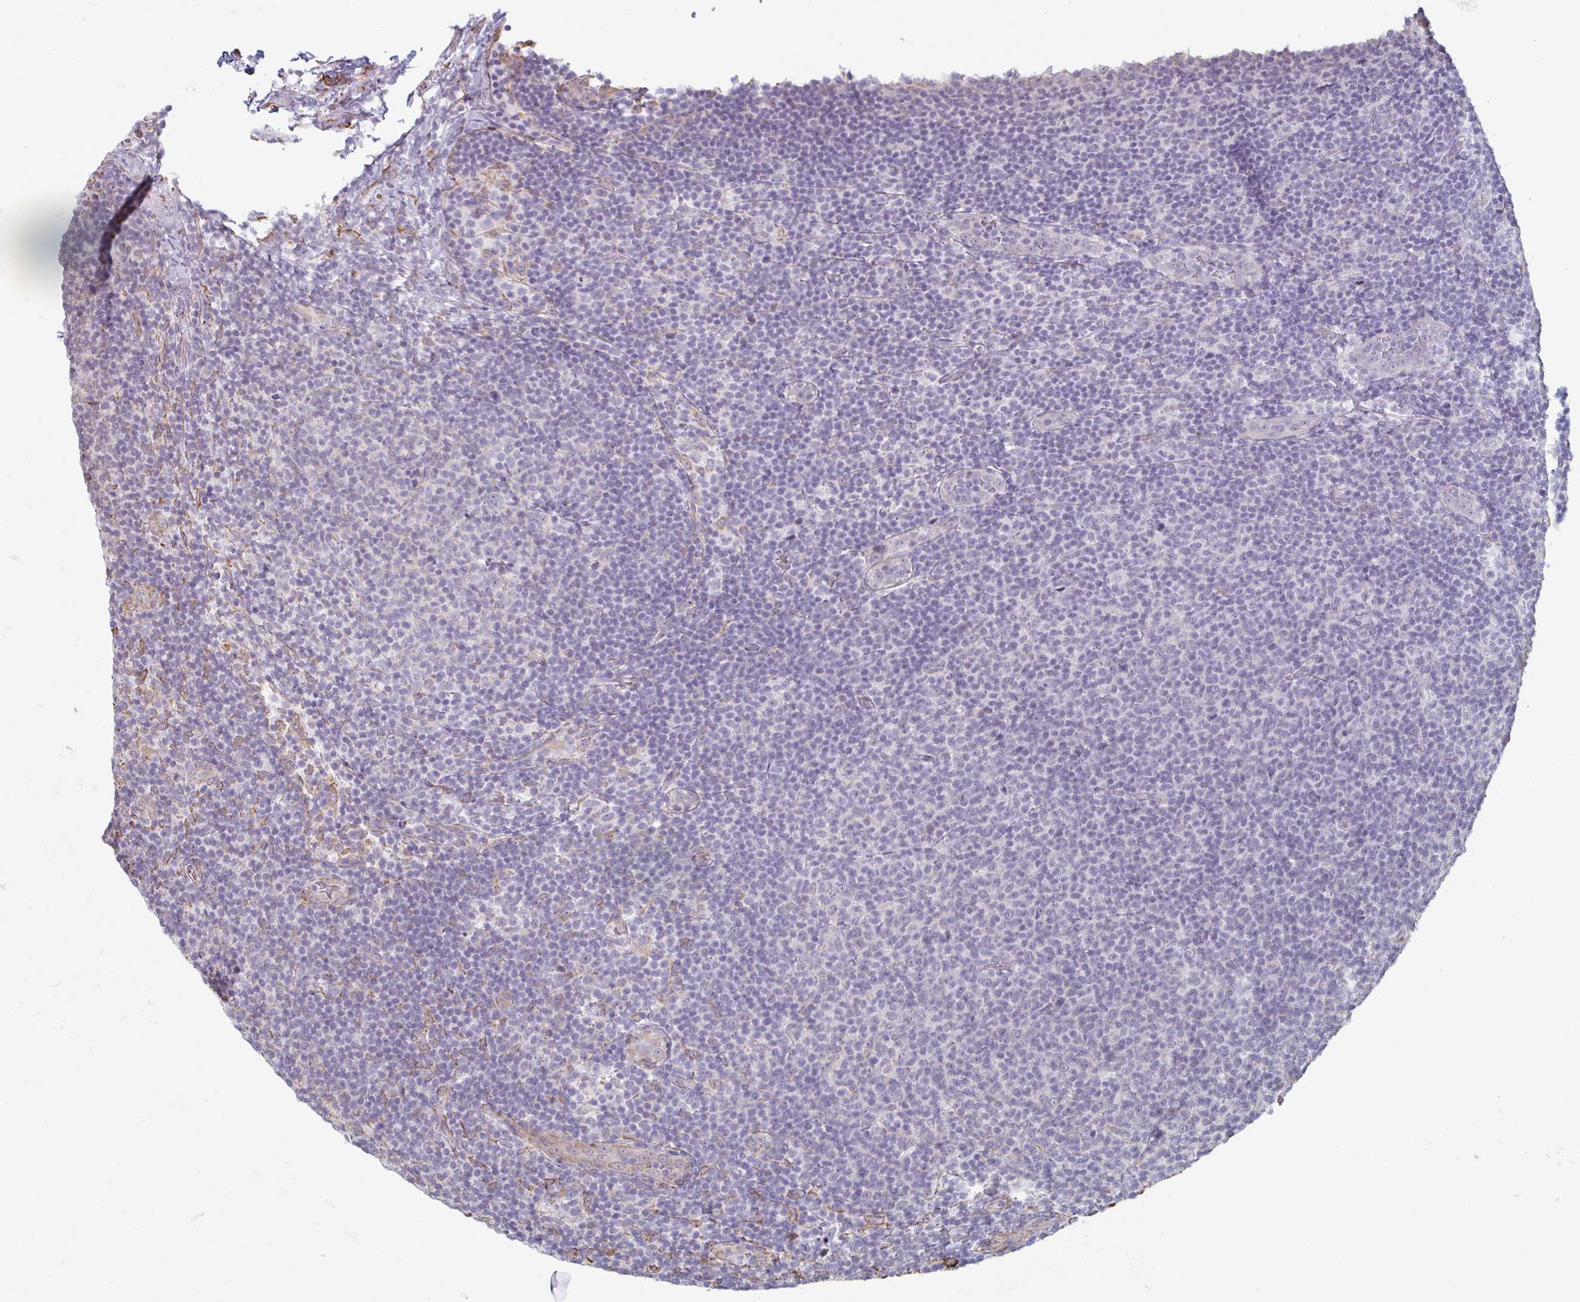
{"staining": {"intensity": "negative", "quantity": "none", "location": "none"}, "tissue": "lymphoma", "cell_type": "Tumor cells", "image_type": "cancer", "snomed": [{"axis": "morphology", "description": "Malignant lymphoma, non-Hodgkin's type, Low grade"}, {"axis": "topography", "description": "Lymph node"}], "caption": "Tumor cells are negative for brown protein staining in lymphoma.", "gene": "RAB5IF", "patient": {"sex": "male", "age": 66}}